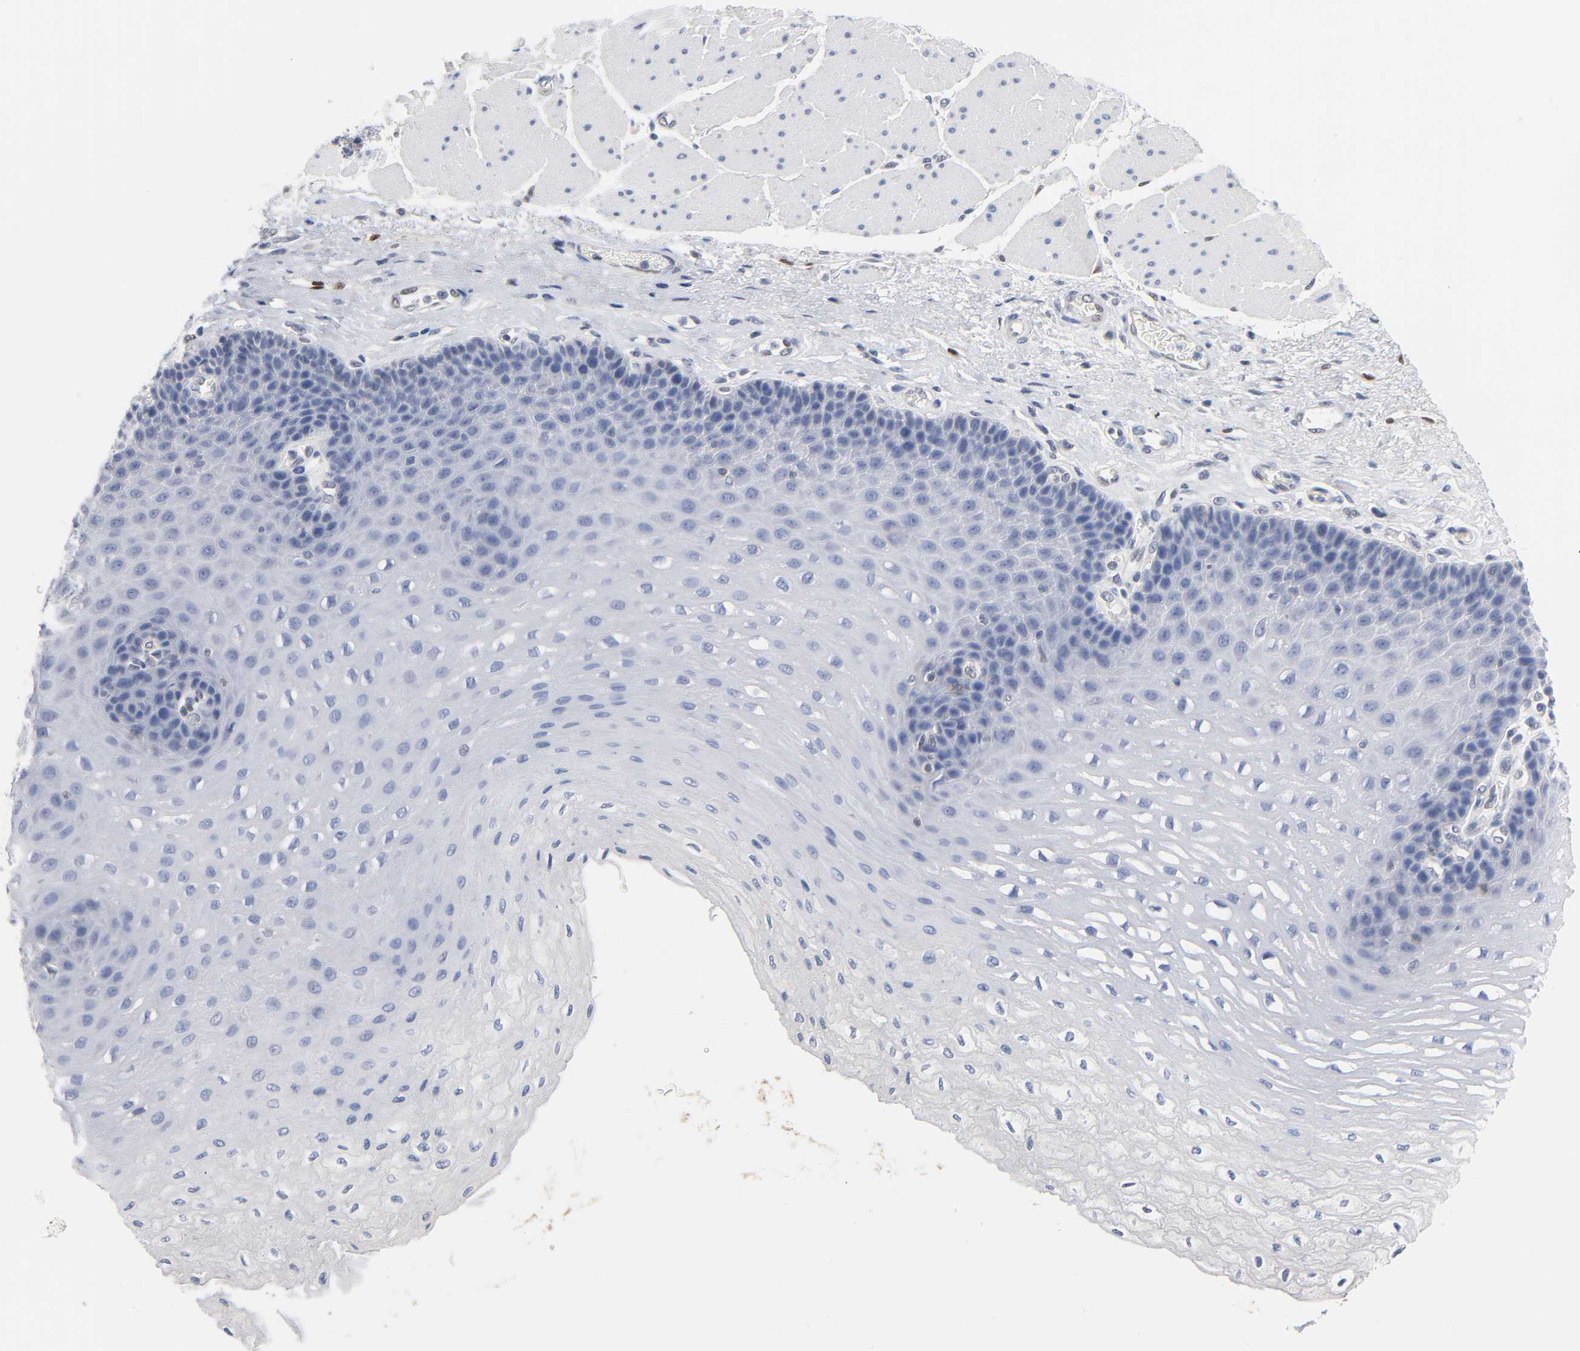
{"staining": {"intensity": "negative", "quantity": "none", "location": "none"}, "tissue": "esophagus", "cell_type": "Squamous epithelial cells", "image_type": "normal", "snomed": [{"axis": "morphology", "description": "Normal tissue, NOS"}, {"axis": "topography", "description": "Esophagus"}], "caption": "Benign esophagus was stained to show a protein in brown. There is no significant positivity in squamous epithelial cells.", "gene": "NFATC1", "patient": {"sex": "female", "age": 72}}